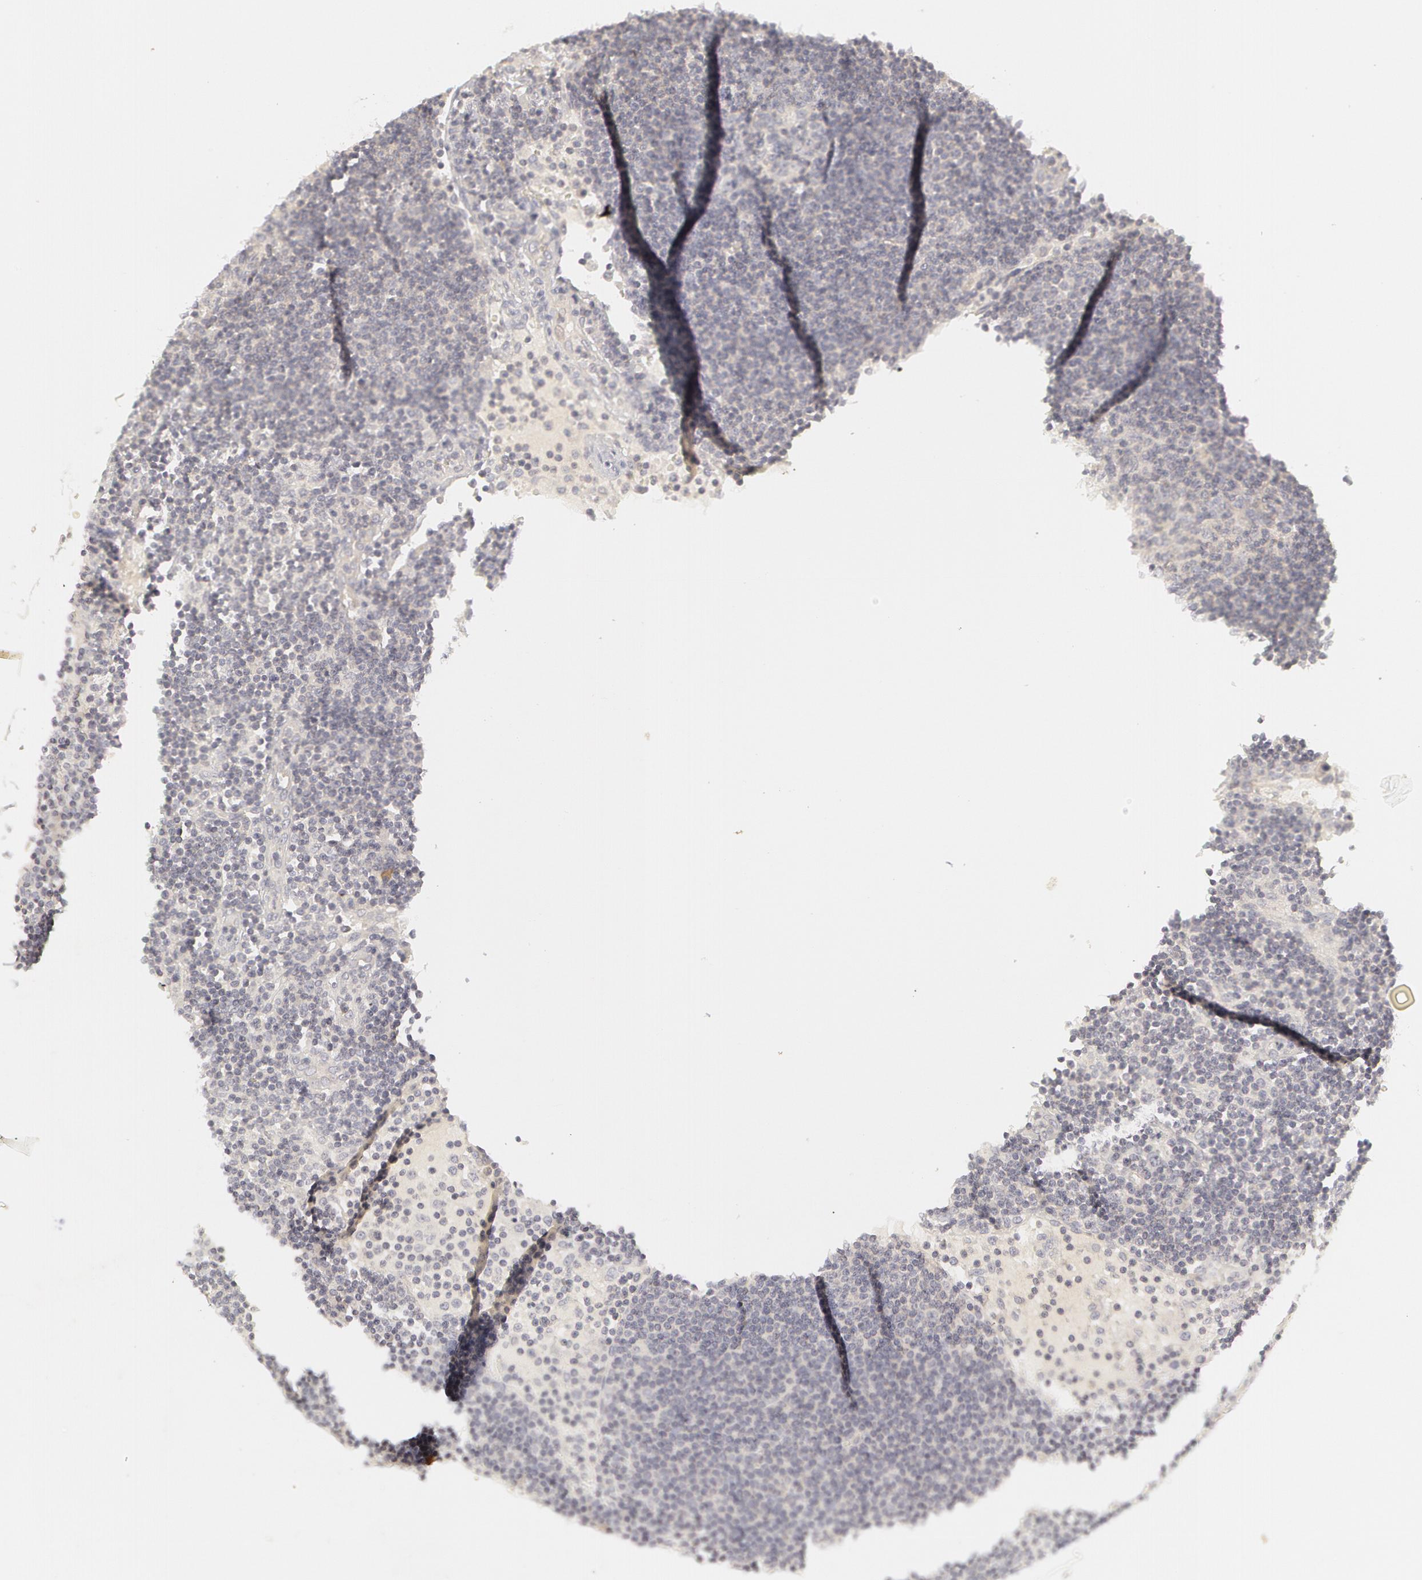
{"staining": {"intensity": "negative", "quantity": "none", "location": "none"}, "tissue": "lymph node", "cell_type": "Germinal center cells", "image_type": "normal", "snomed": [{"axis": "morphology", "description": "Normal tissue, NOS"}, {"axis": "topography", "description": "Lymph node"}], "caption": "High magnification brightfield microscopy of benign lymph node stained with DAB (3,3'-diaminobenzidine) (brown) and counterstained with hematoxylin (blue): germinal center cells show no significant staining. (IHC, brightfield microscopy, high magnification).", "gene": "ABCB1", "patient": {"sex": "male", "age": 54}}